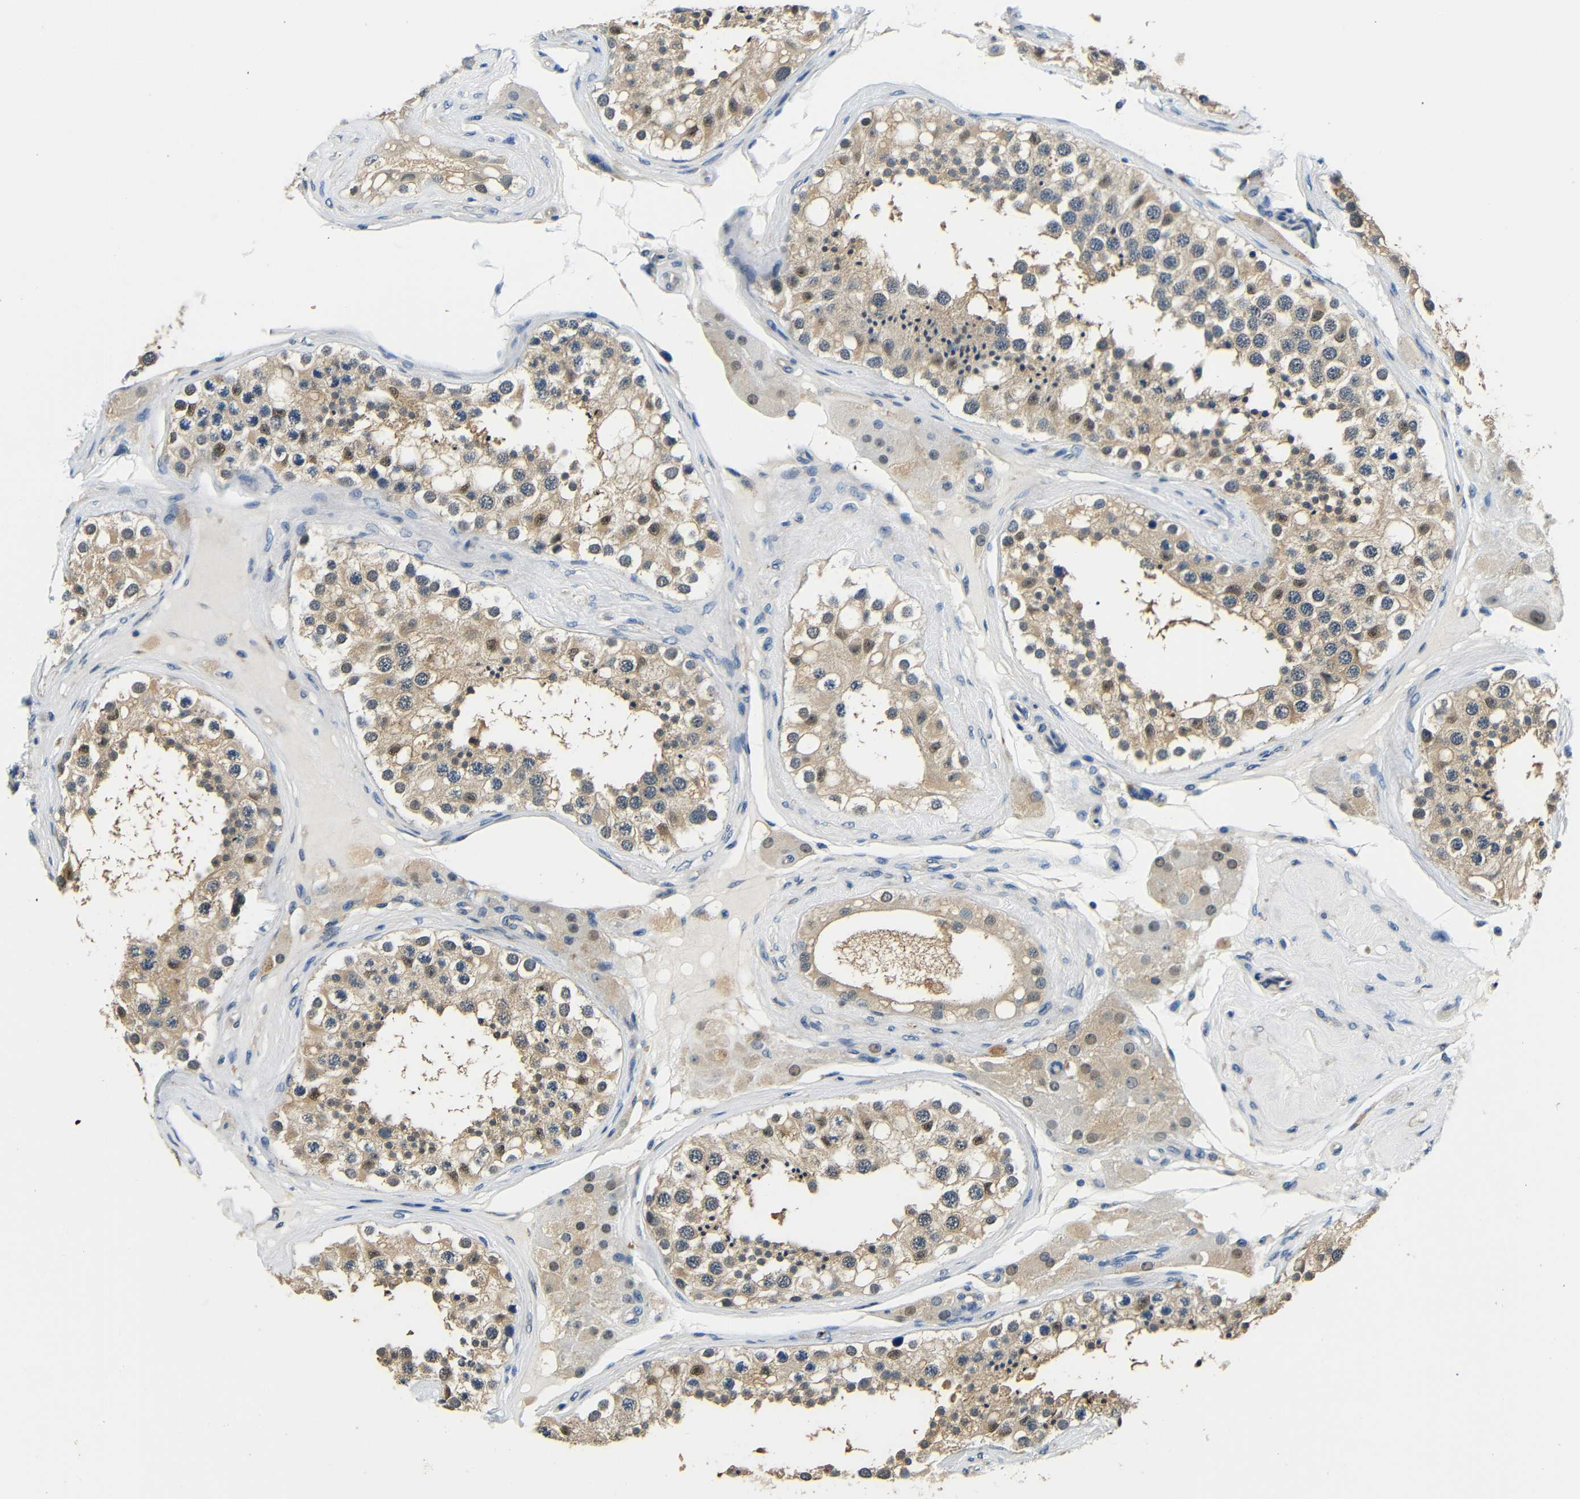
{"staining": {"intensity": "weak", "quantity": "25%-75%", "location": "cytoplasmic/membranous,nuclear"}, "tissue": "testis", "cell_type": "Cells in seminiferous ducts", "image_type": "normal", "snomed": [{"axis": "morphology", "description": "Normal tissue, NOS"}, {"axis": "topography", "description": "Testis"}], "caption": "A brown stain labels weak cytoplasmic/membranous,nuclear positivity of a protein in cells in seminiferous ducts of benign human testis.", "gene": "ADAP1", "patient": {"sex": "male", "age": 68}}